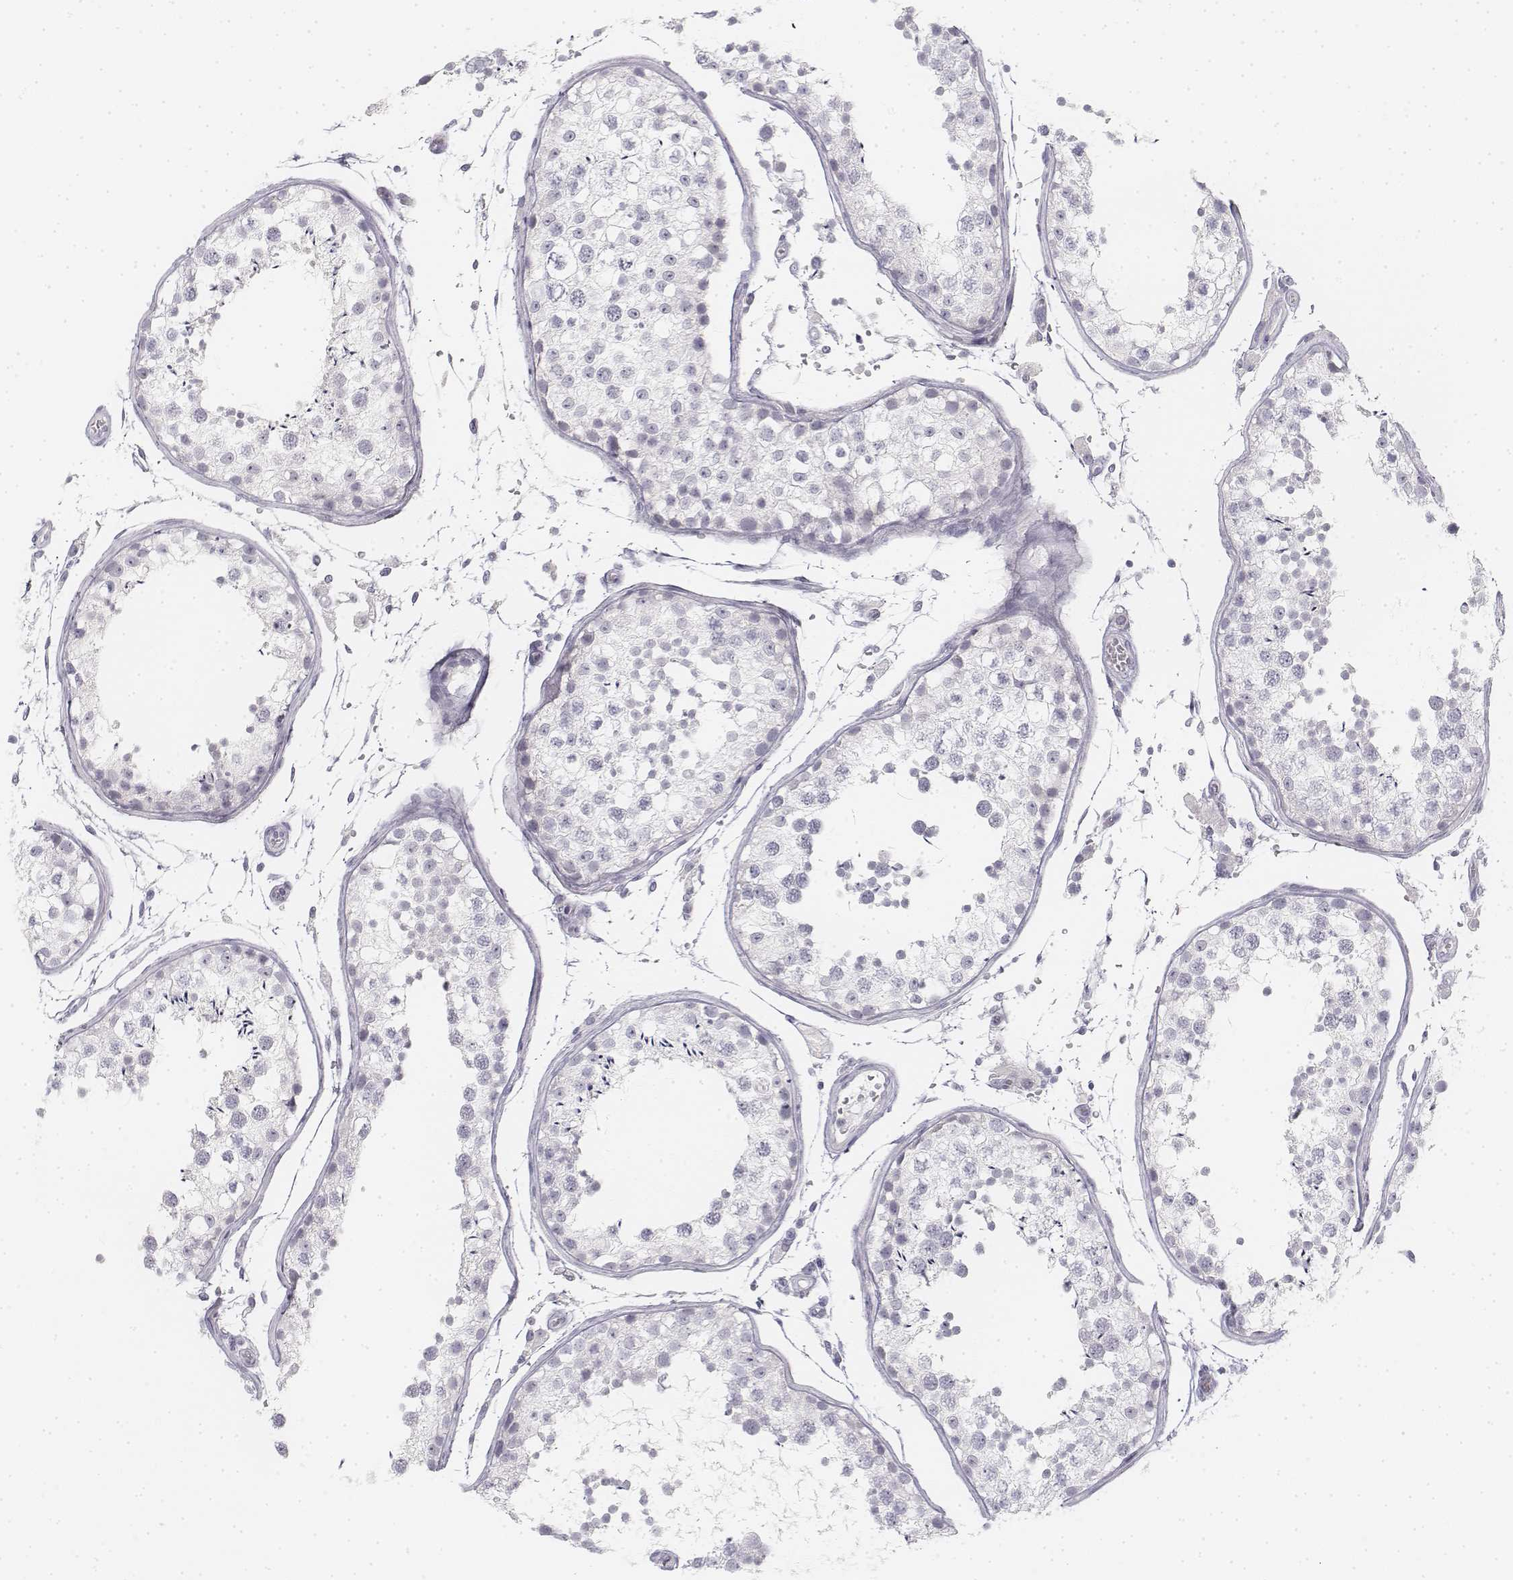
{"staining": {"intensity": "negative", "quantity": "none", "location": "none"}, "tissue": "testis", "cell_type": "Cells in seminiferous ducts", "image_type": "normal", "snomed": [{"axis": "morphology", "description": "Normal tissue, NOS"}, {"axis": "topography", "description": "Testis"}], "caption": "An immunohistochemistry histopathology image of unremarkable testis is shown. There is no staining in cells in seminiferous ducts of testis.", "gene": "KRT25", "patient": {"sex": "male", "age": 29}}